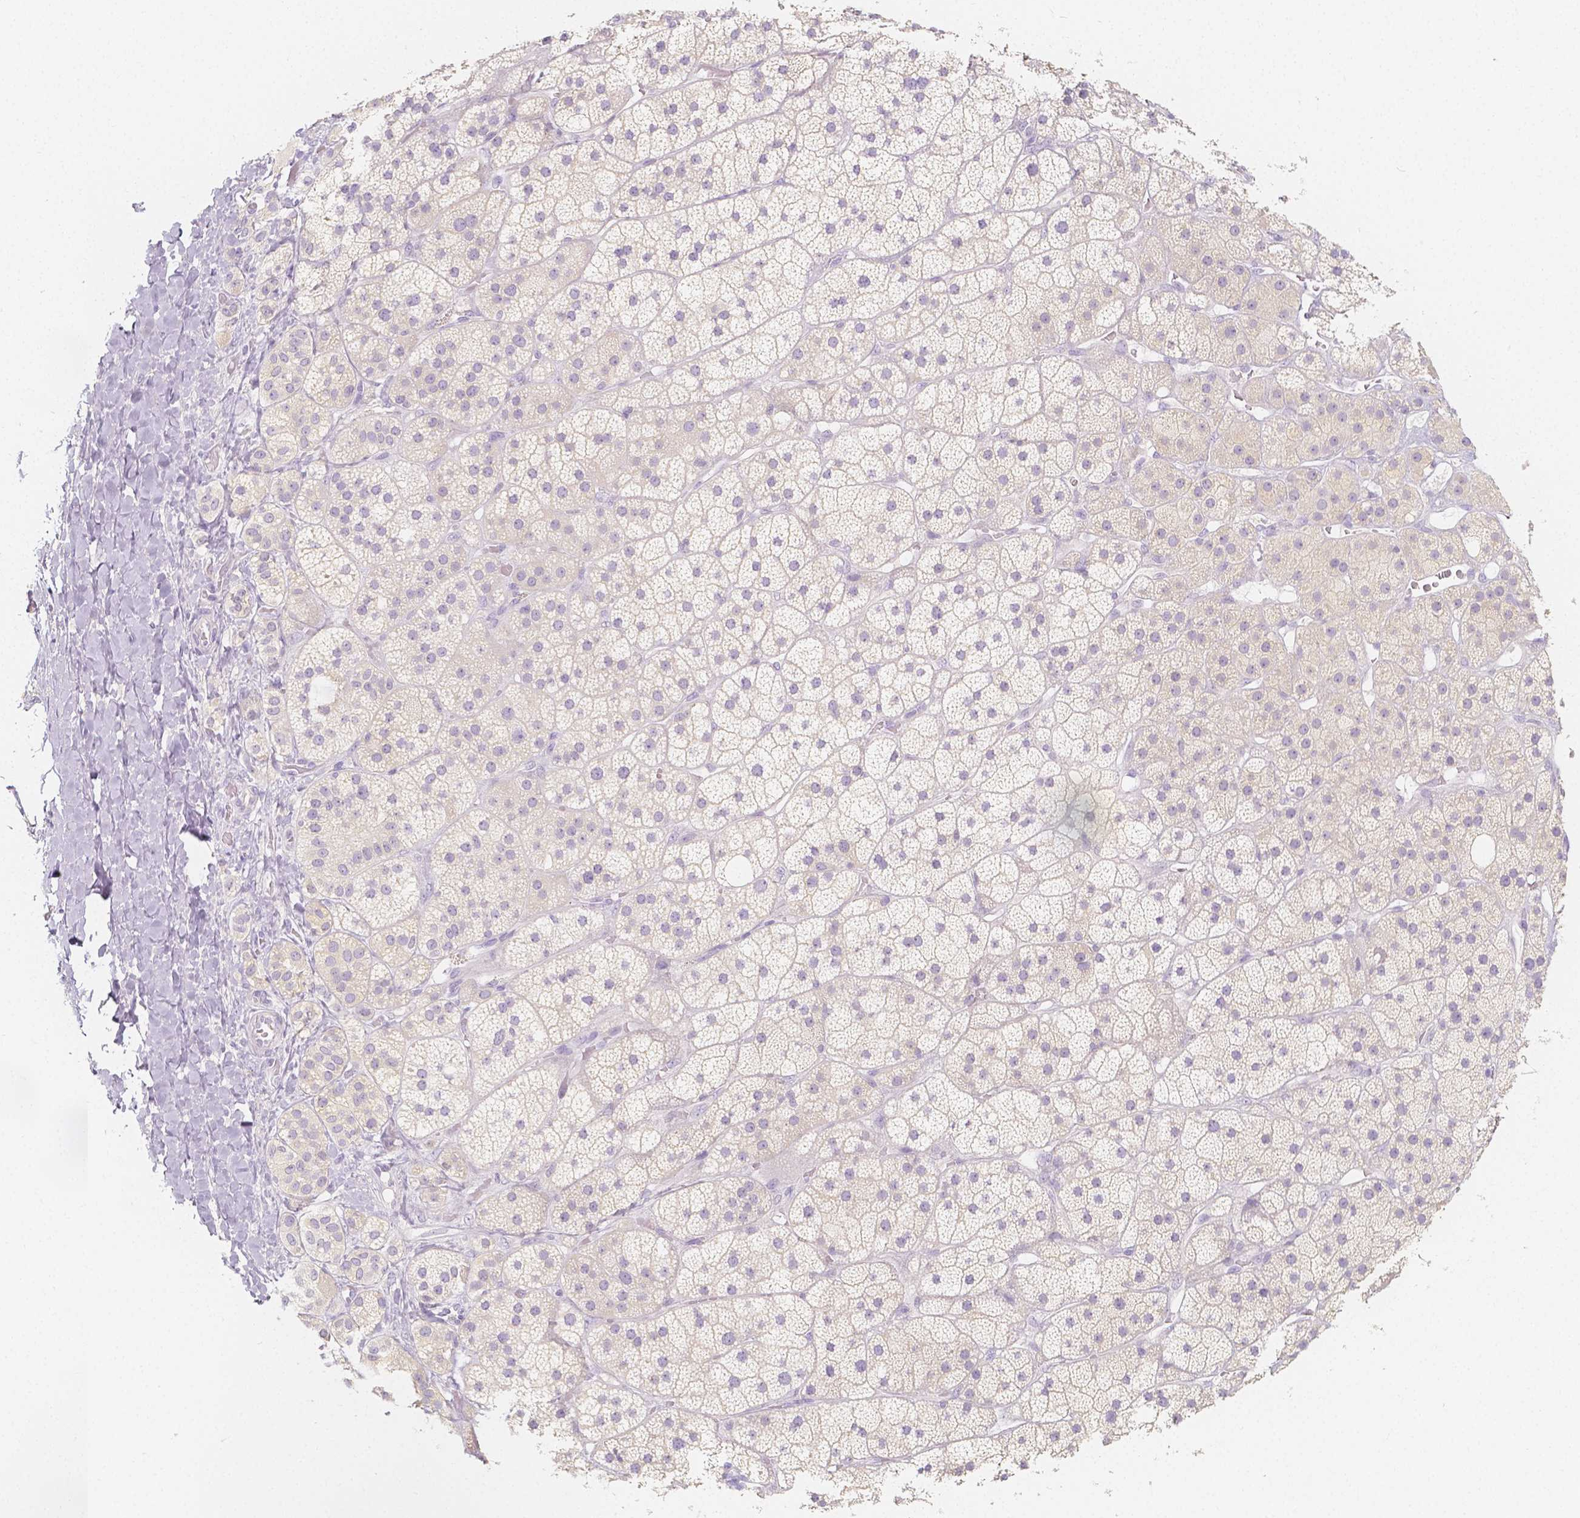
{"staining": {"intensity": "negative", "quantity": "none", "location": "none"}, "tissue": "adrenal gland", "cell_type": "Glandular cells", "image_type": "normal", "snomed": [{"axis": "morphology", "description": "Normal tissue, NOS"}, {"axis": "topography", "description": "Adrenal gland"}], "caption": "Immunohistochemical staining of normal human adrenal gland displays no significant staining in glandular cells.", "gene": "BATF", "patient": {"sex": "male", "age": 57}}